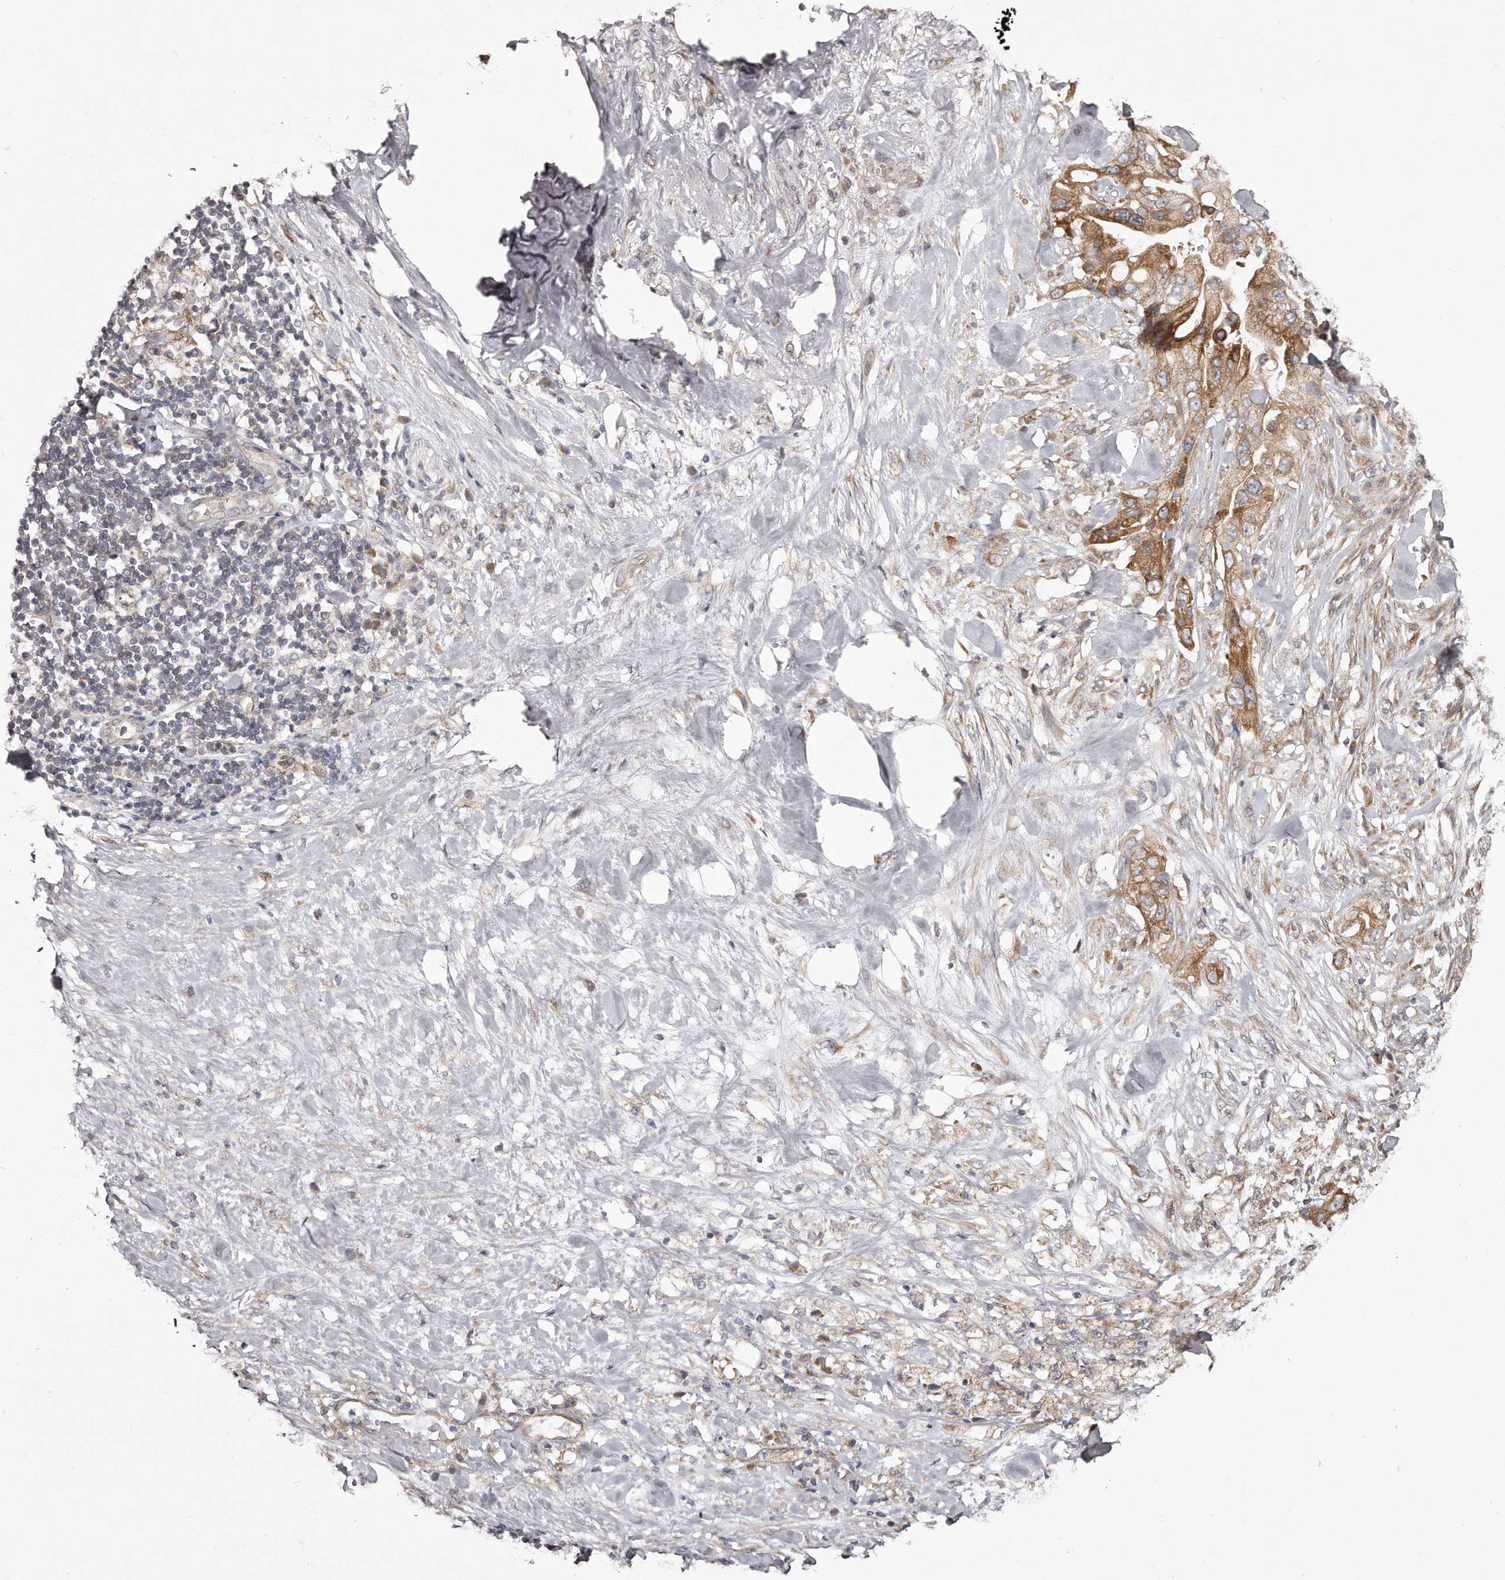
{"staining": {"intensity": "moderate", "quantity": ">75%", "location": "cytoplasmic/membranous"}, "tissue": "pancreatic cancer", "cell_type": "Tumor cells", "image_type": "cancer", "snomed": [{"axis": "morphology", "description": "Inflammation, NOS"}, {"axis": "morphology", "description": "Adenocarcinoma, NOS"}, {"axis": "topography", "description": "Pancreas"}], "caption": "The photomicrograph exhibits immunohistochemical staining of pancreatic adenocarcinoma. There is moderate cytoplasmic/membranous staining is present in approximately >75% of tumor cells.", "gene": "TRAPPC14", "patient": {"sex": "female", "age": 56}}